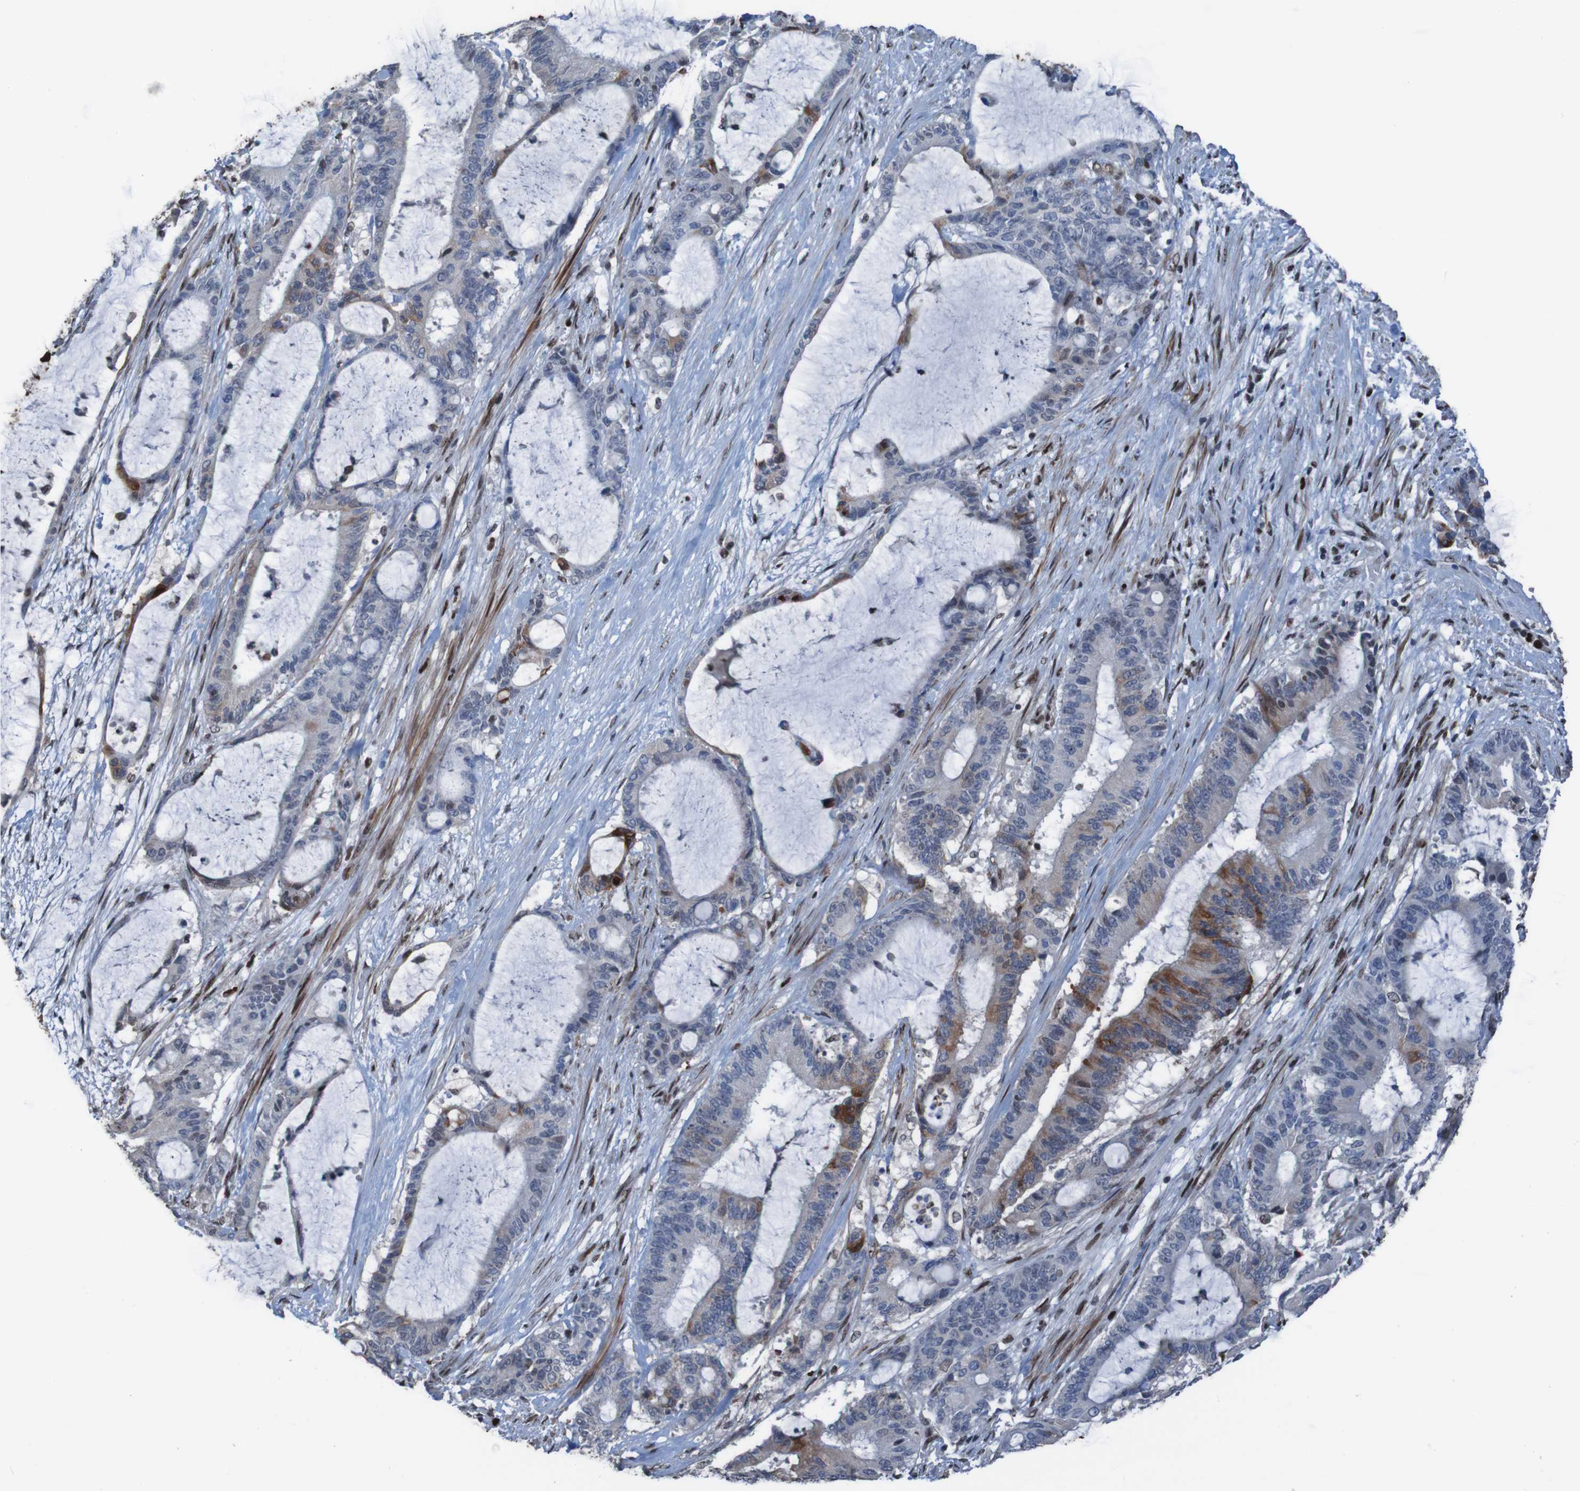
{"staining": {"intensity": "strong", "quantity": "<25%", "location": "cytoplasmic/membranous,nuclear"}, "tissue": "liver cancer", "cell_type": "Tumor cells", "image_type": "cancer", "snomed": [{"axis": "morphology", "description": "Cholangiocarcinoma"}, {"axis": "topography", "description": "Liver"}], "caption": "Protein expression analysis of human liver cancer (cholangiocarcinoma) reveals strong cytoplasmic/membranous and nuclear staining in about <25% of tumor cells.", "gene": "PHF2", "patient": {"sex": "female", "age": 73}}